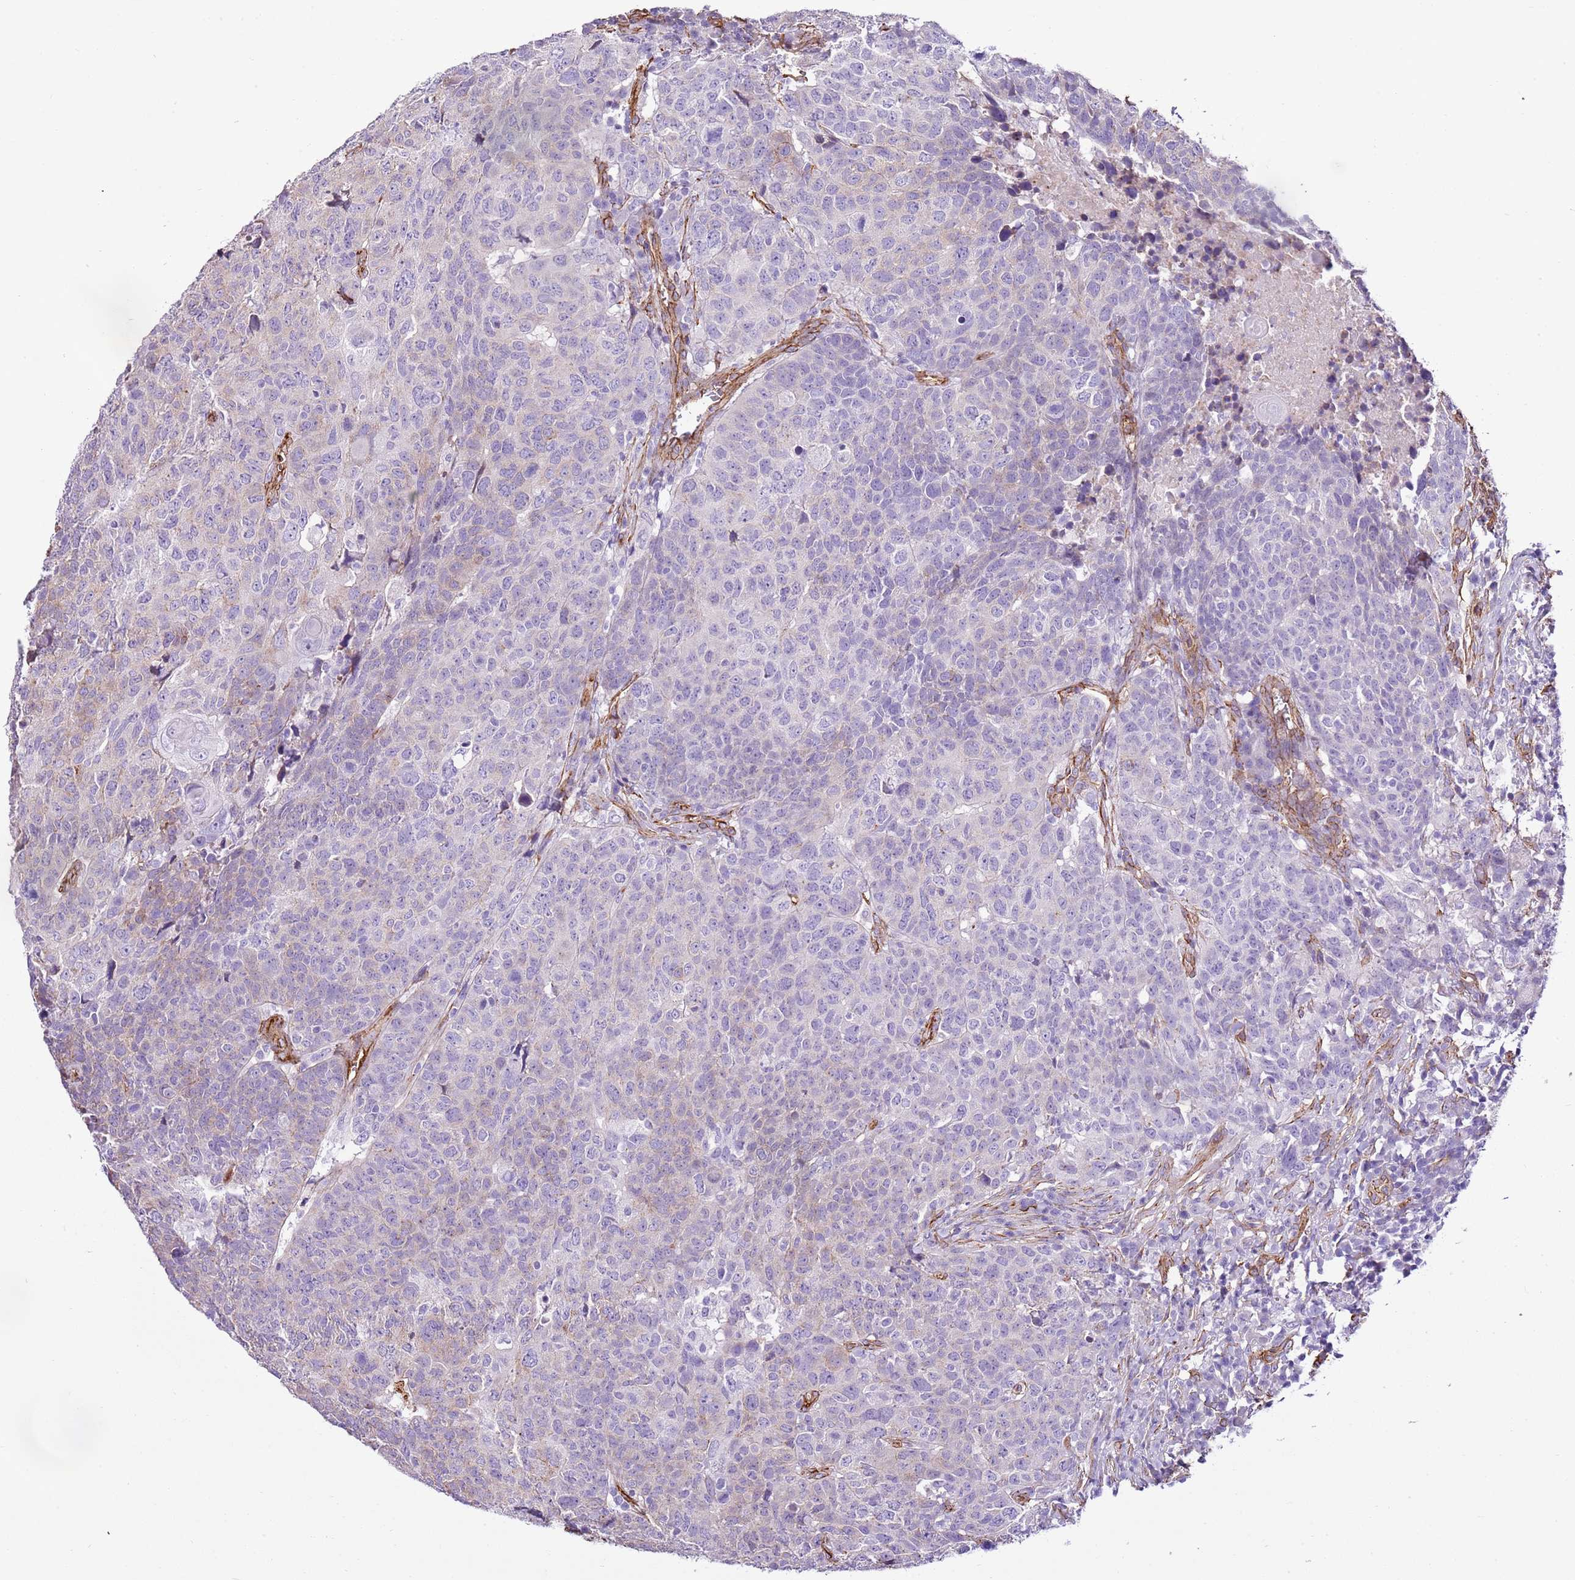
{"staining": {"intensity": "negative", "quantity": "none", "location": "none"}, "tissue": "head and neck cancer", "cell_type": "Tumor cells", "image_type": "cancer", "snomed": [{"axis": "morphology", "description": "Normal tissue, NOS"}, {"axis": "morphology", "description": "Squamous cell carcinoma, NOS"}, {"axis": "topography", "description": "Skeletal muscle"}, {"axis": "topography", "description": "Vascular tissue"}, {"axis": "topography", "description": "Peripheral nerve tissue"}, {"axis": "topography", "description": "Head-Neck"}], "caption": "DAB immunohistochemical staining of human head and neck squamous cell carcinoma reveals no significant staining in tumor cells. (DAB immunohistochemistry (IHC), high magnification).", "gene": "CTDSPL", "patient": {"sex": "male", "age": 66}}